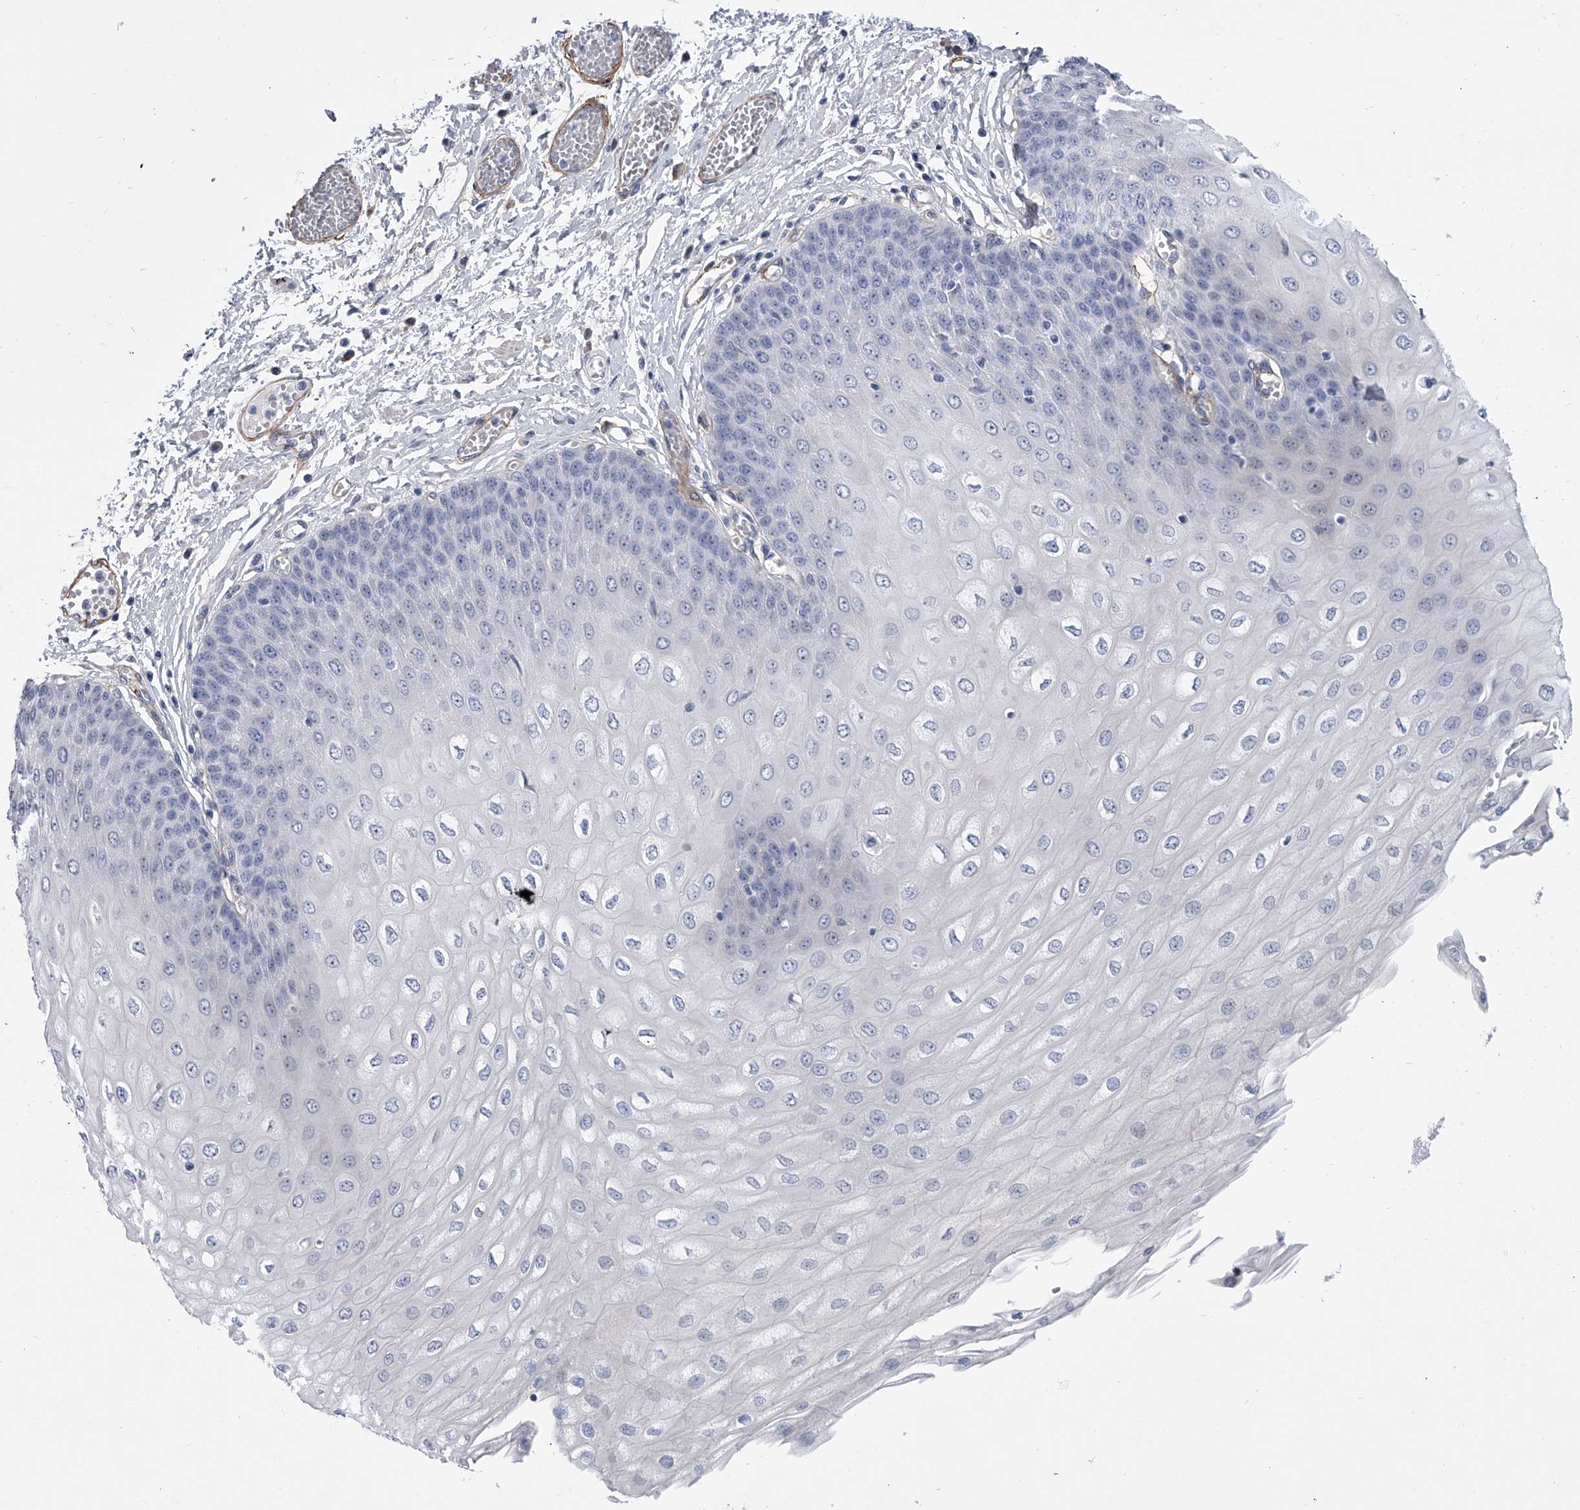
{"staining": {"intensity": "negative", "quantity": "none", "location": "none"}, "tissue": "esophagus", "cell_type": "Squamous epithelial cells", "image_type": "normal", "snomed": [{"axis": "morphology", "description": "Normal tissue, NOS"}, {"axis": "topography", "description": "Esophagus"}], "caption": "DAB (3,3'-diaminobenzidine) immunohistochemical staining of normal human esophagus reveals no significant expression in squamous epithelial cells. (DAB (3,3'-diaminobenzidine) immunohistochemistry (IHC), high magnification).", "gene": "ALG14", "patient": {"sex": "male", "age": 60}}